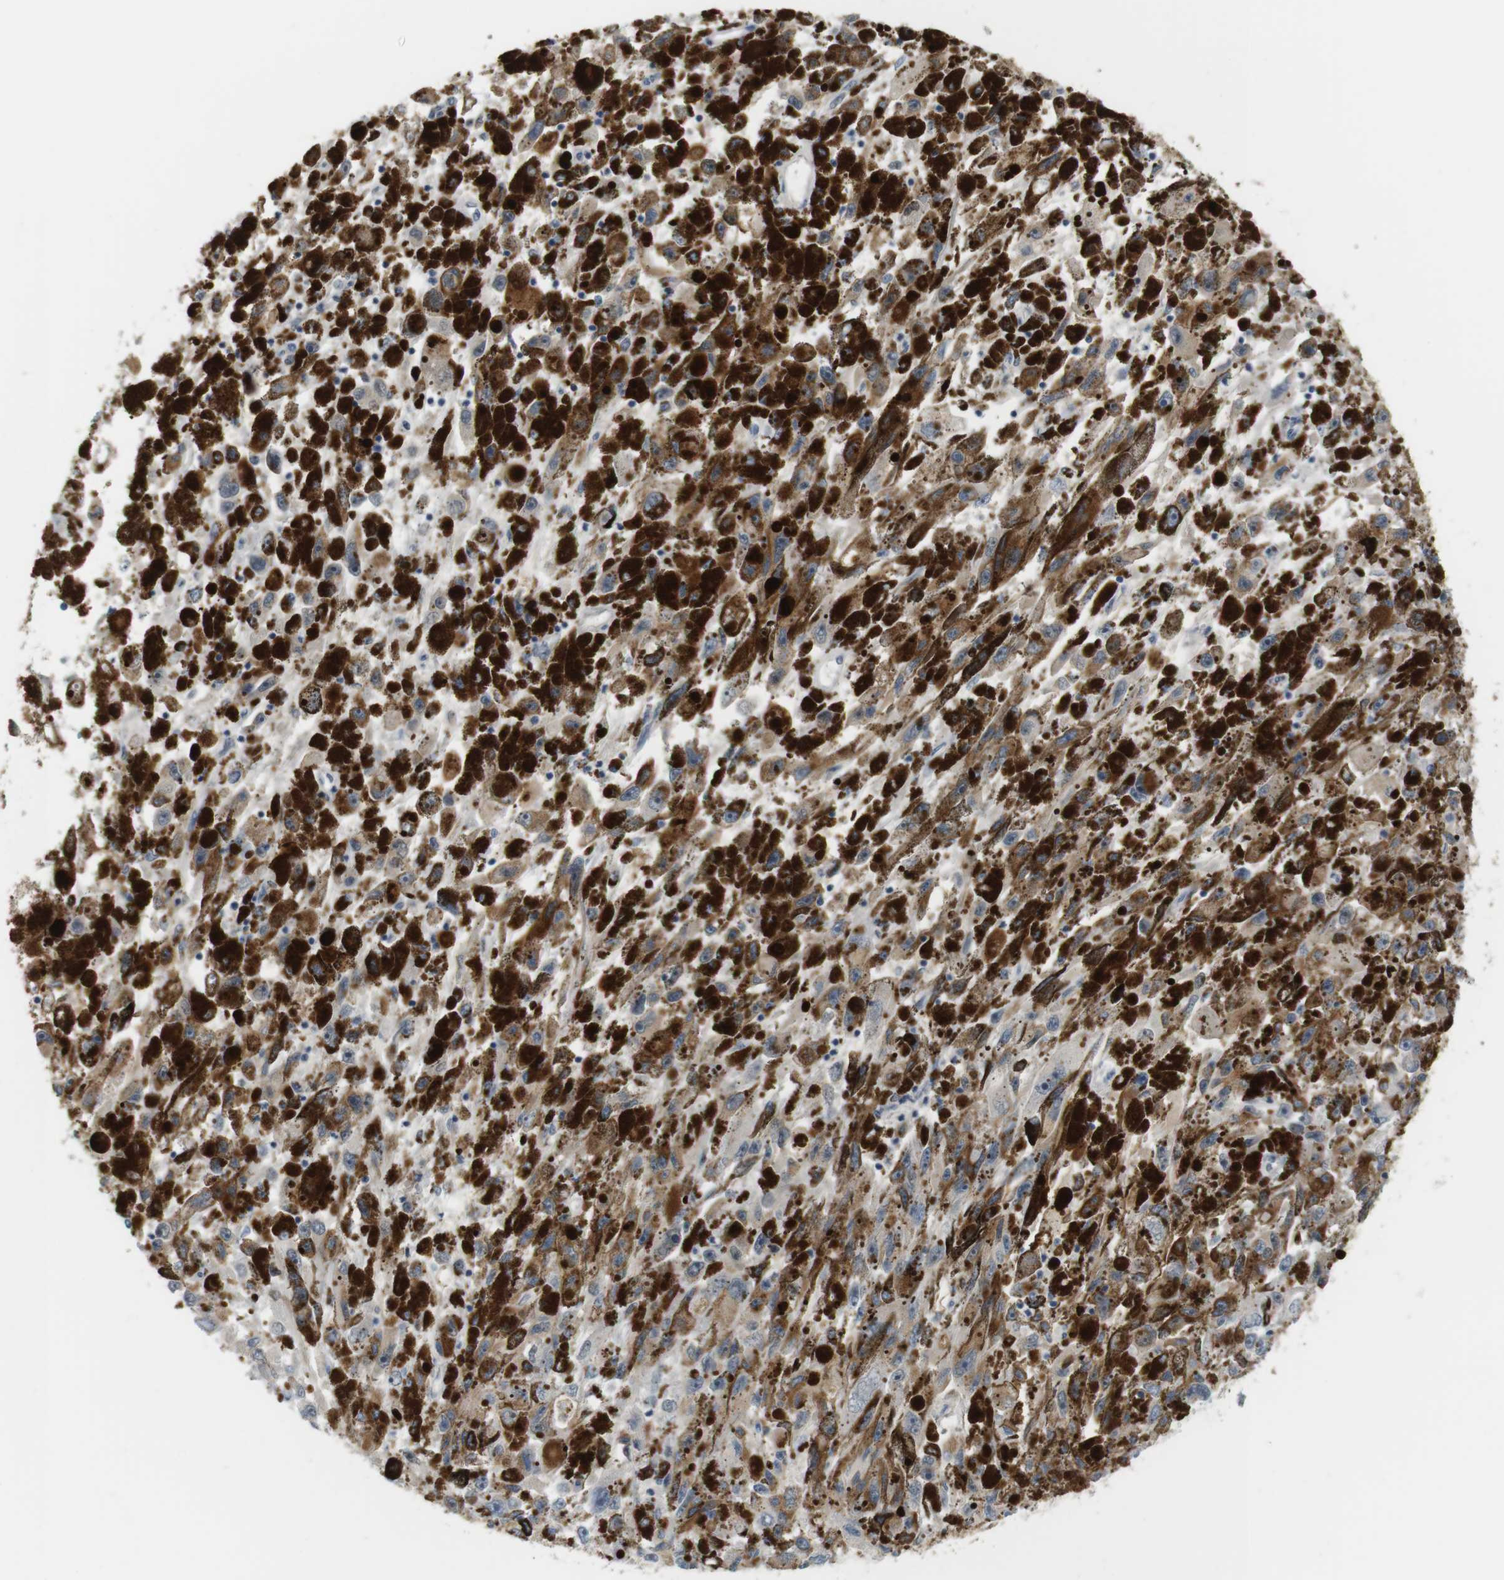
{"staining": {"intensity": "negative", "quantity": "none", "location": "none"}, "tissue": "melanoma", "cell_type": "Tumor cells", "image_type": "cancer", "snomed": [{"axis": "morphology", "description": "Malignant melanoma, NOS"}, {"axis": "topography", "description": "Skin"}], "caption": "The immunohistochemistry photomicrograph has no significant staining in tumor cells of malignant melanoma tissue.", "gene": "CREB3L2", "patient": {"sex": "female", "age": 104}}